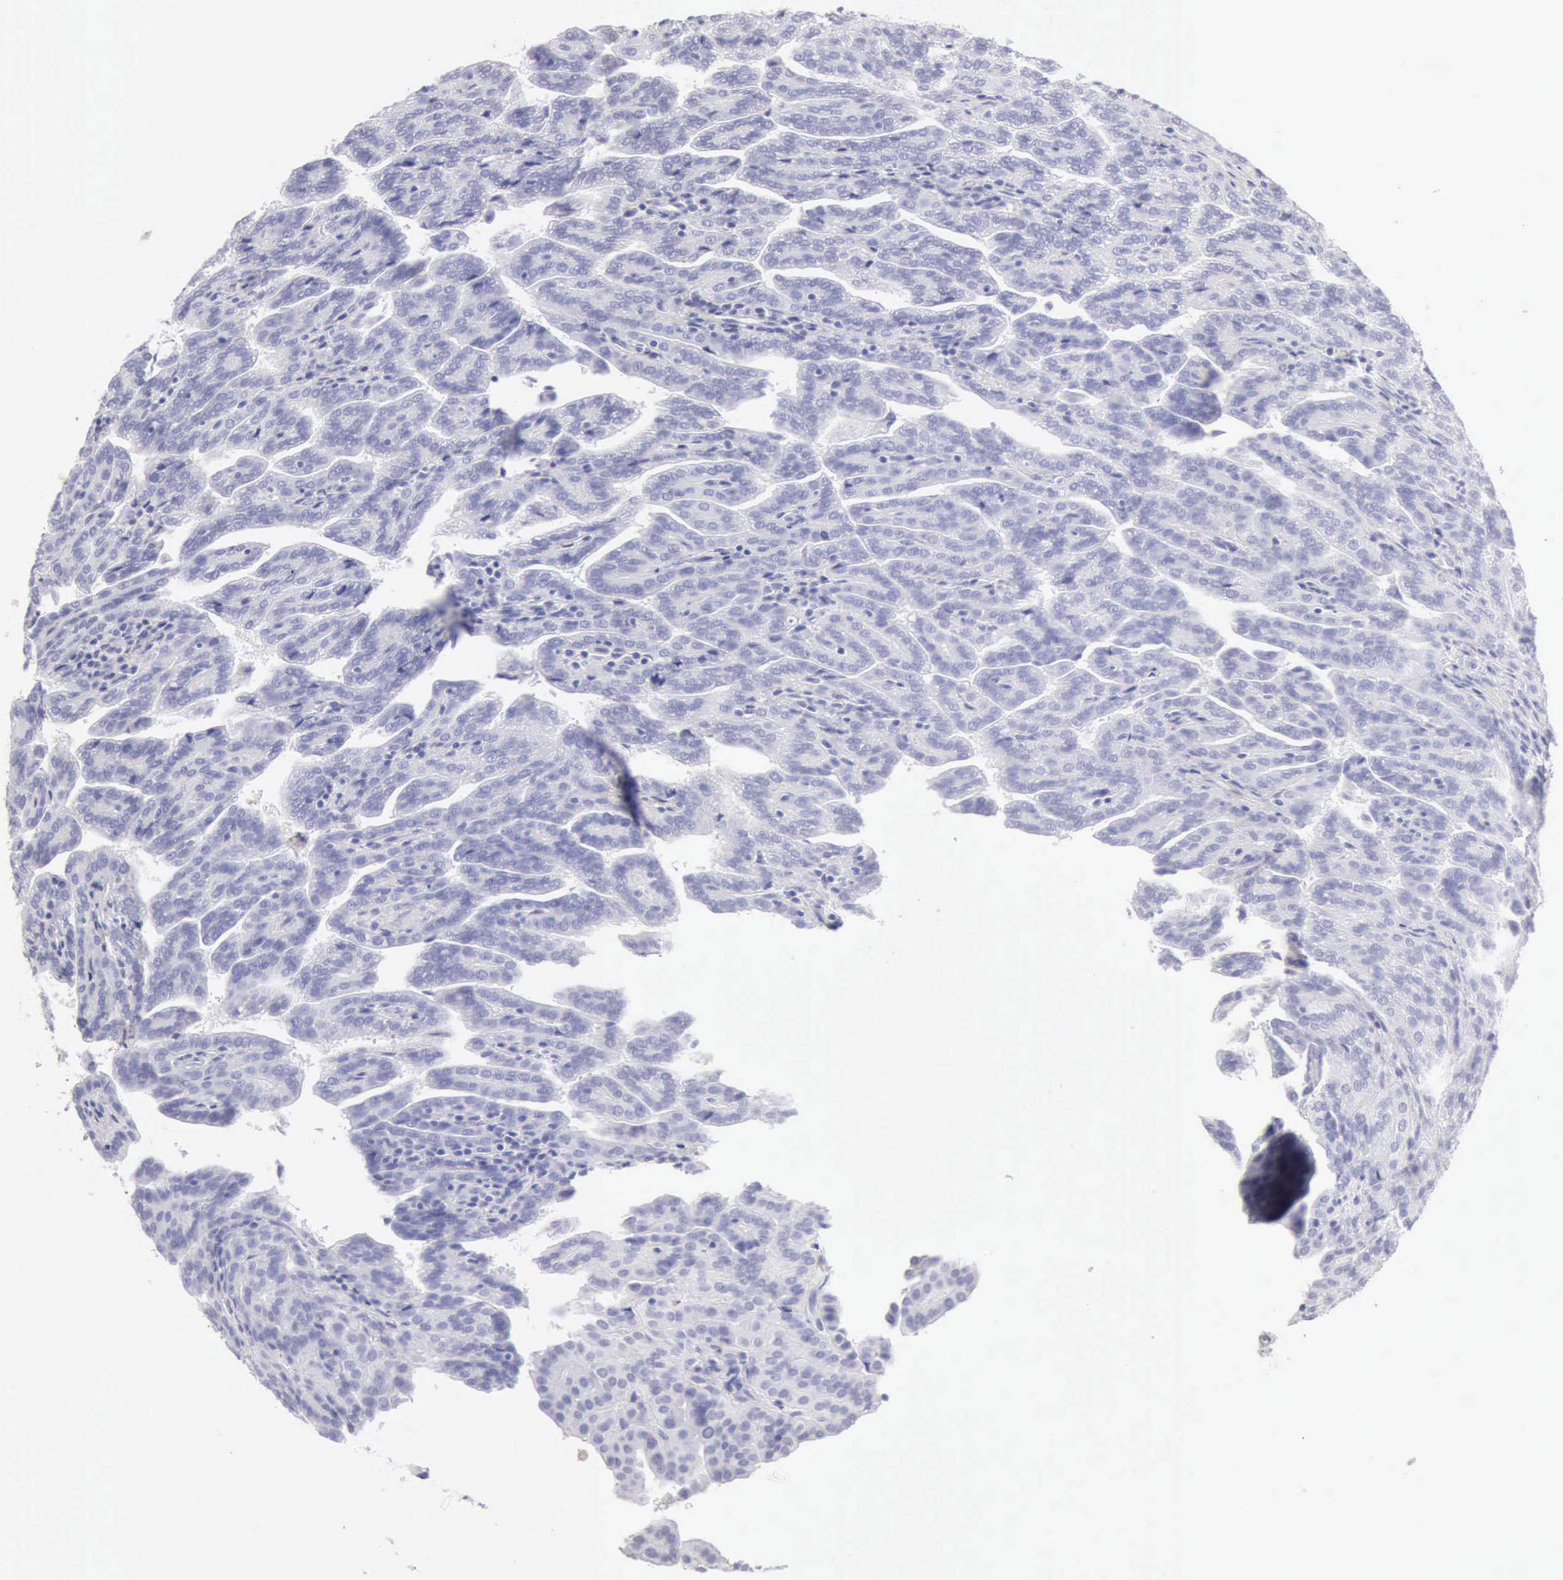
{"staining": {"intensity": "negative", "quantity": "none", "location": "none"}, "tissue": "renal cancer", "cell_type": "Tumor cells", "image_type": "cancer", "snomed": [{"axis": "morphology", "description": "Adenocarcinoma, NOS"}, {"axis": "topography", "description": "Kidney"}], "caption": "Immunohistochemistry (IHC) photomicrograph of human renal adenocarcinoma stained for a protein (brown), which exhibits no positivity in tumor cells.", "gene": "RNASE1", "patient": {"sex": "male", "age": 61}}